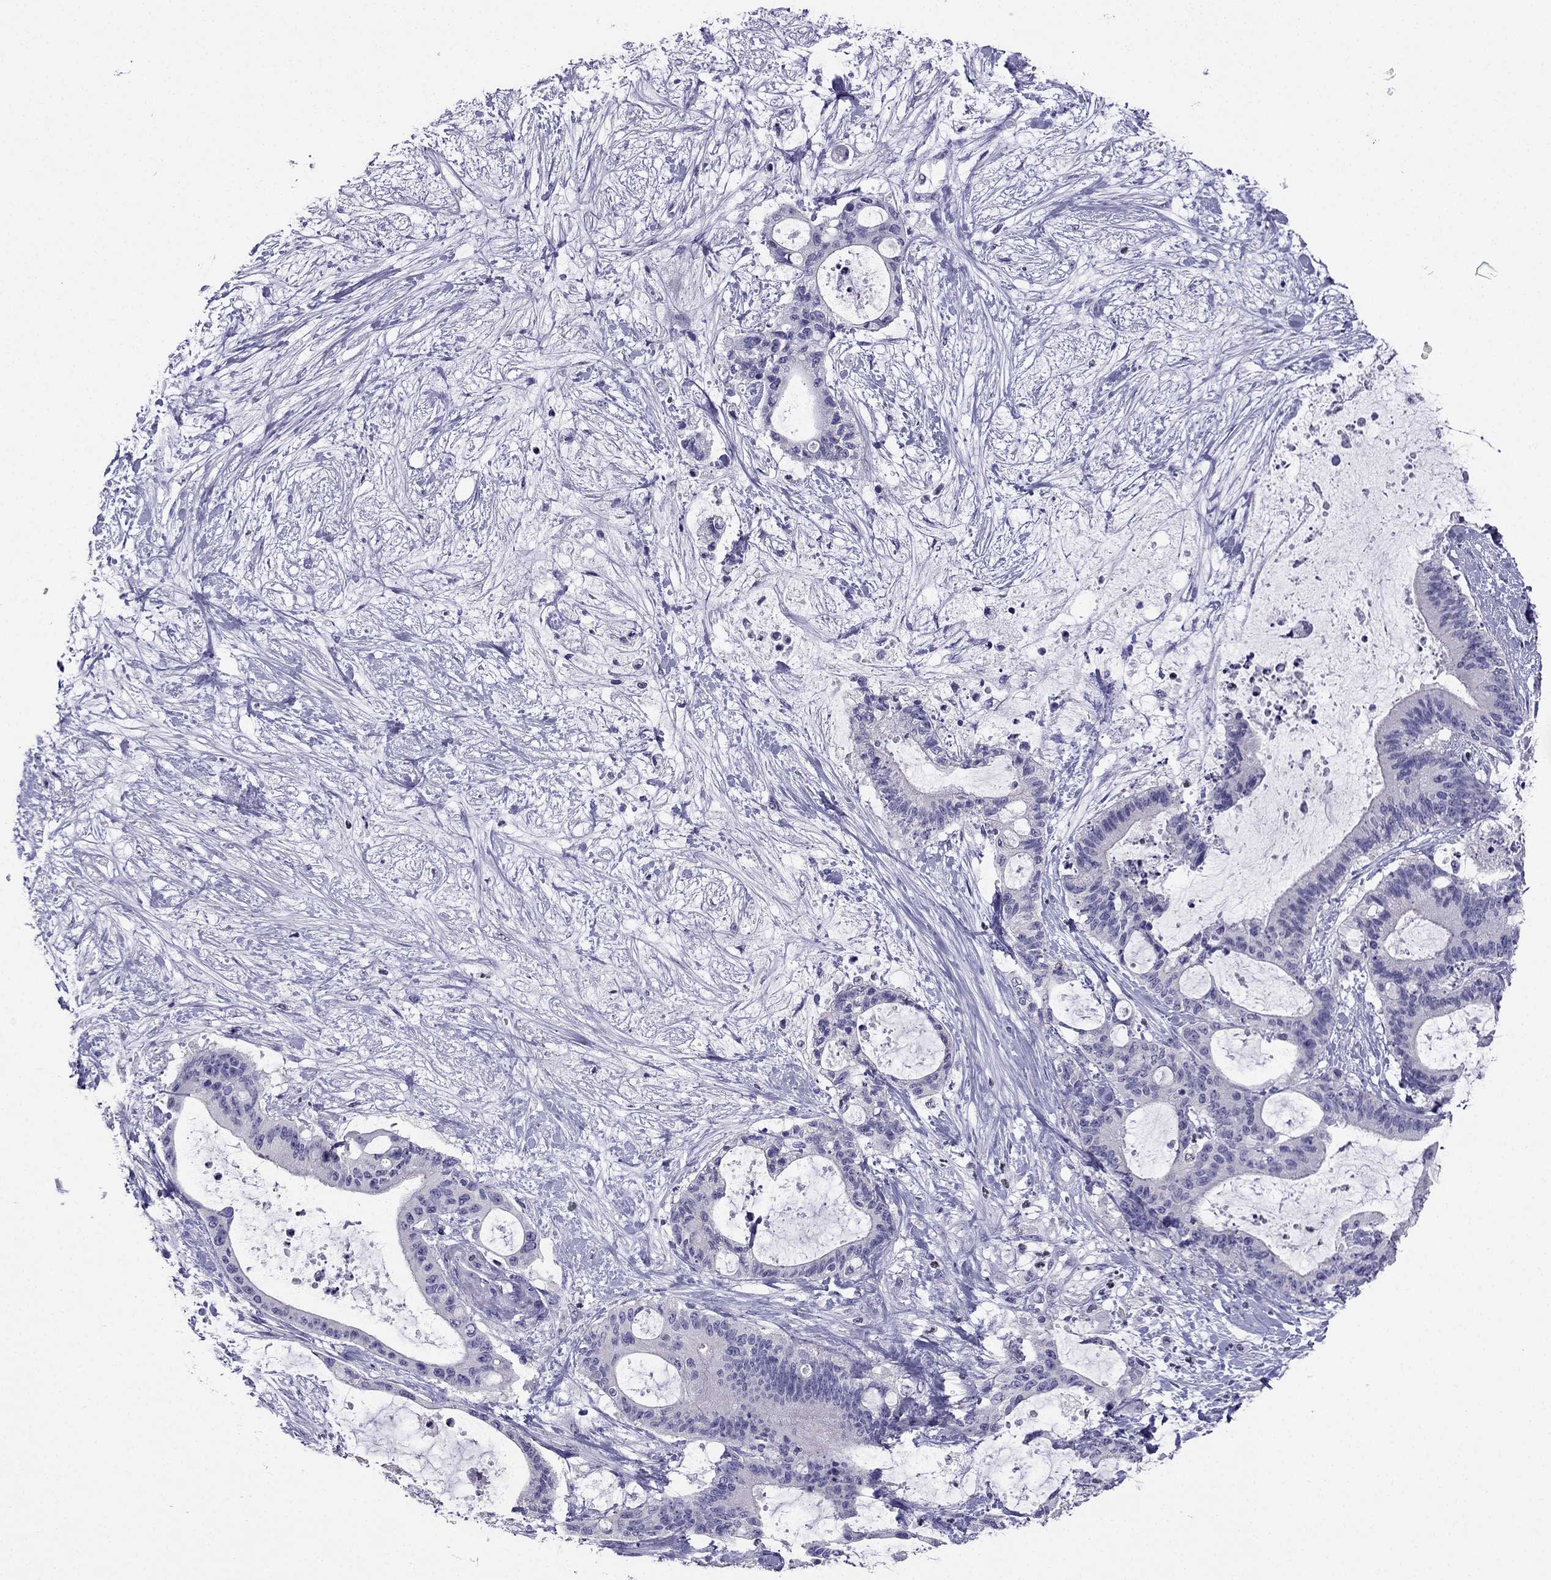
{"staining": {"intensity": "negative", "quantity": "none", "location": "none"}, "tissue": "liver cancer", "cell_type": "Tumor cells", "image_type": "cancer", "snomed": [{"axis": "morphology", "description": "Cholangiocarcinoma"}, {"axis": "topography", "description": "Liver"}], "caption": "This is a histopathology image of immunohistochemistry (IHC) staining of liver cholangiocarcinoma, which shows no staining in tumor cells. (DAB (3,3'-diaminobenzidine) IHC visualized using brightfield microscopy, high magnification).", "gene": "ARID3A", "patient": {"sex": "female", "age": 73}}